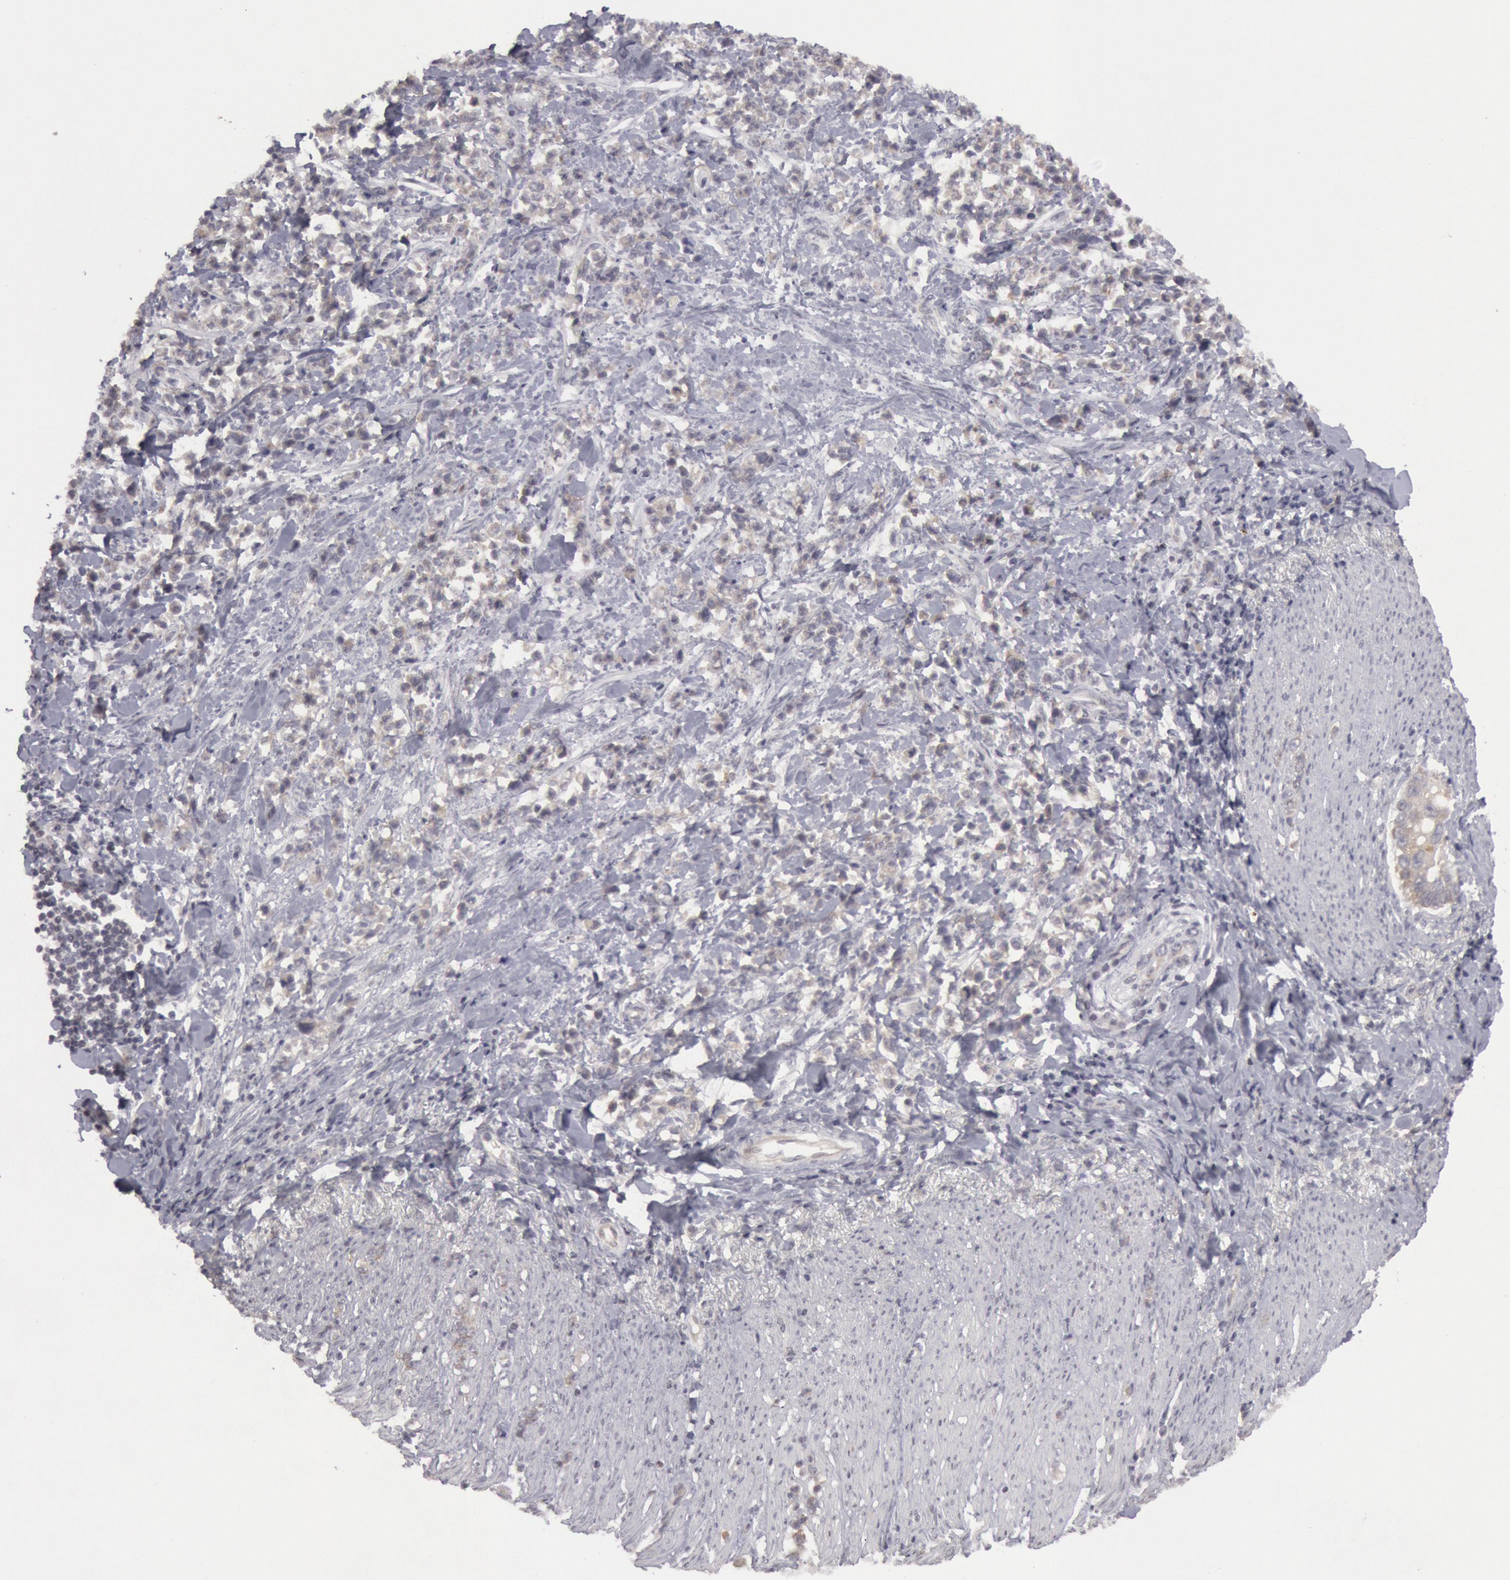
{"staining": {"intensity": "negative", "quantity": "none", "location": "none"}, "tissue": "stomach cancer", "cell_type": "Tumor cells", "image_type": "cancer", "snomed": [{"axis": "morphology", "description": "Adenocarcinoma, NOS"}, {"axis": "topography", "description": "Stomach, lower"}], "caption": "Tumor cells are negative for brown protein staining in stomach cancer (adenocarcinoma).", "gene": "JOSD1", "patient": {"sex": "male", "age": 88}}